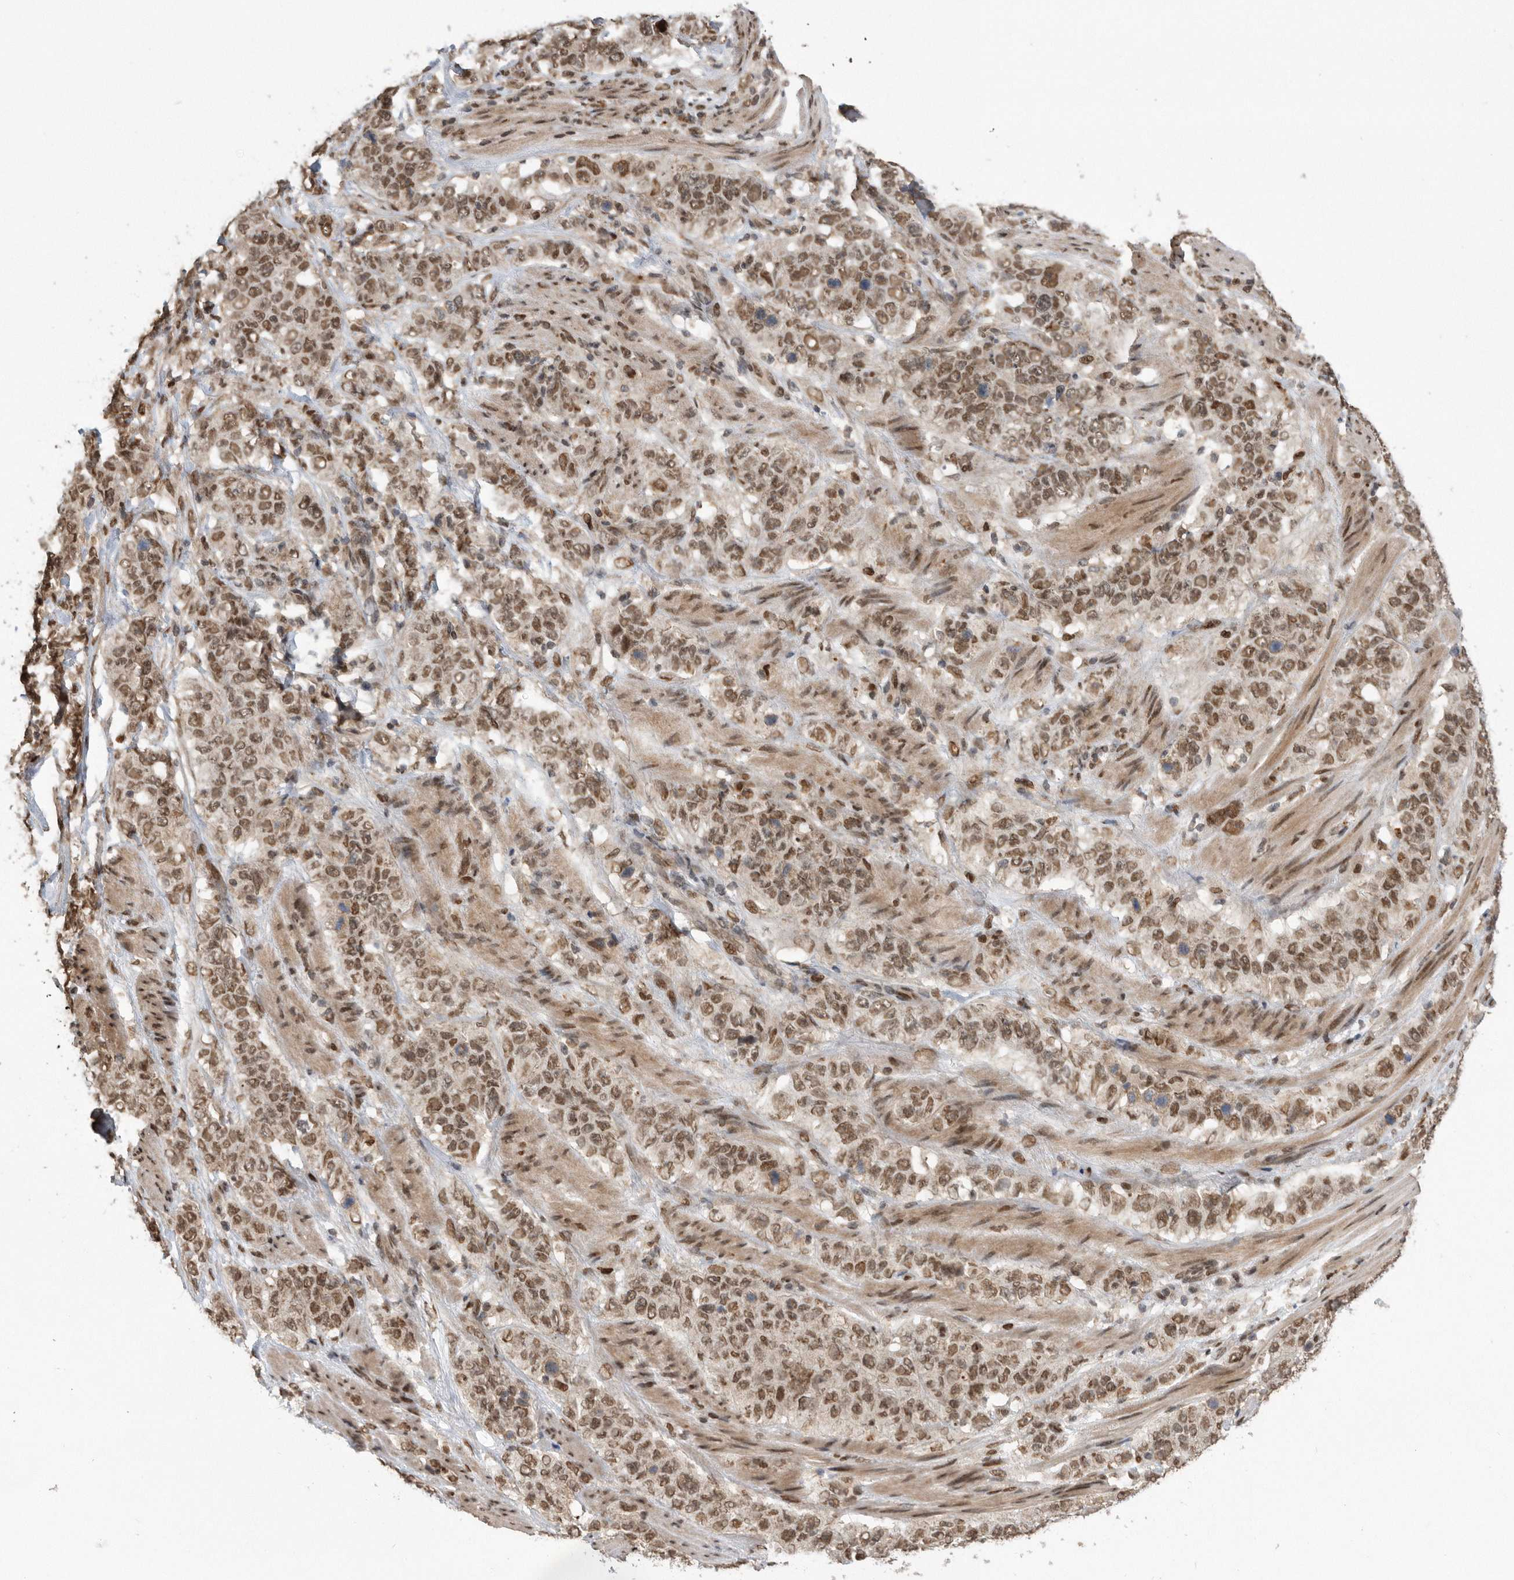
{"staining": {"intensity": "moderate", "quantity": ">75%", "location": "nuclear"}, "tissue": "stomach cancer", "cell_type": "Tumor cells", "image_type": "cancer", "snomed": [{"axis": "morphology", "description": "Adenocarcinoma, NOS"}, {"axis": "topography", "description": "Stomach"}], "caption": "Stomach adenocarcinoma stained with DAB immunohistochemistry (IHC) shows medium levels of moderate nuclear positivity in approximately >75% of tumor cells.", "gene": "TDRD3", "patient": {"sex": "male", "age": 48}}